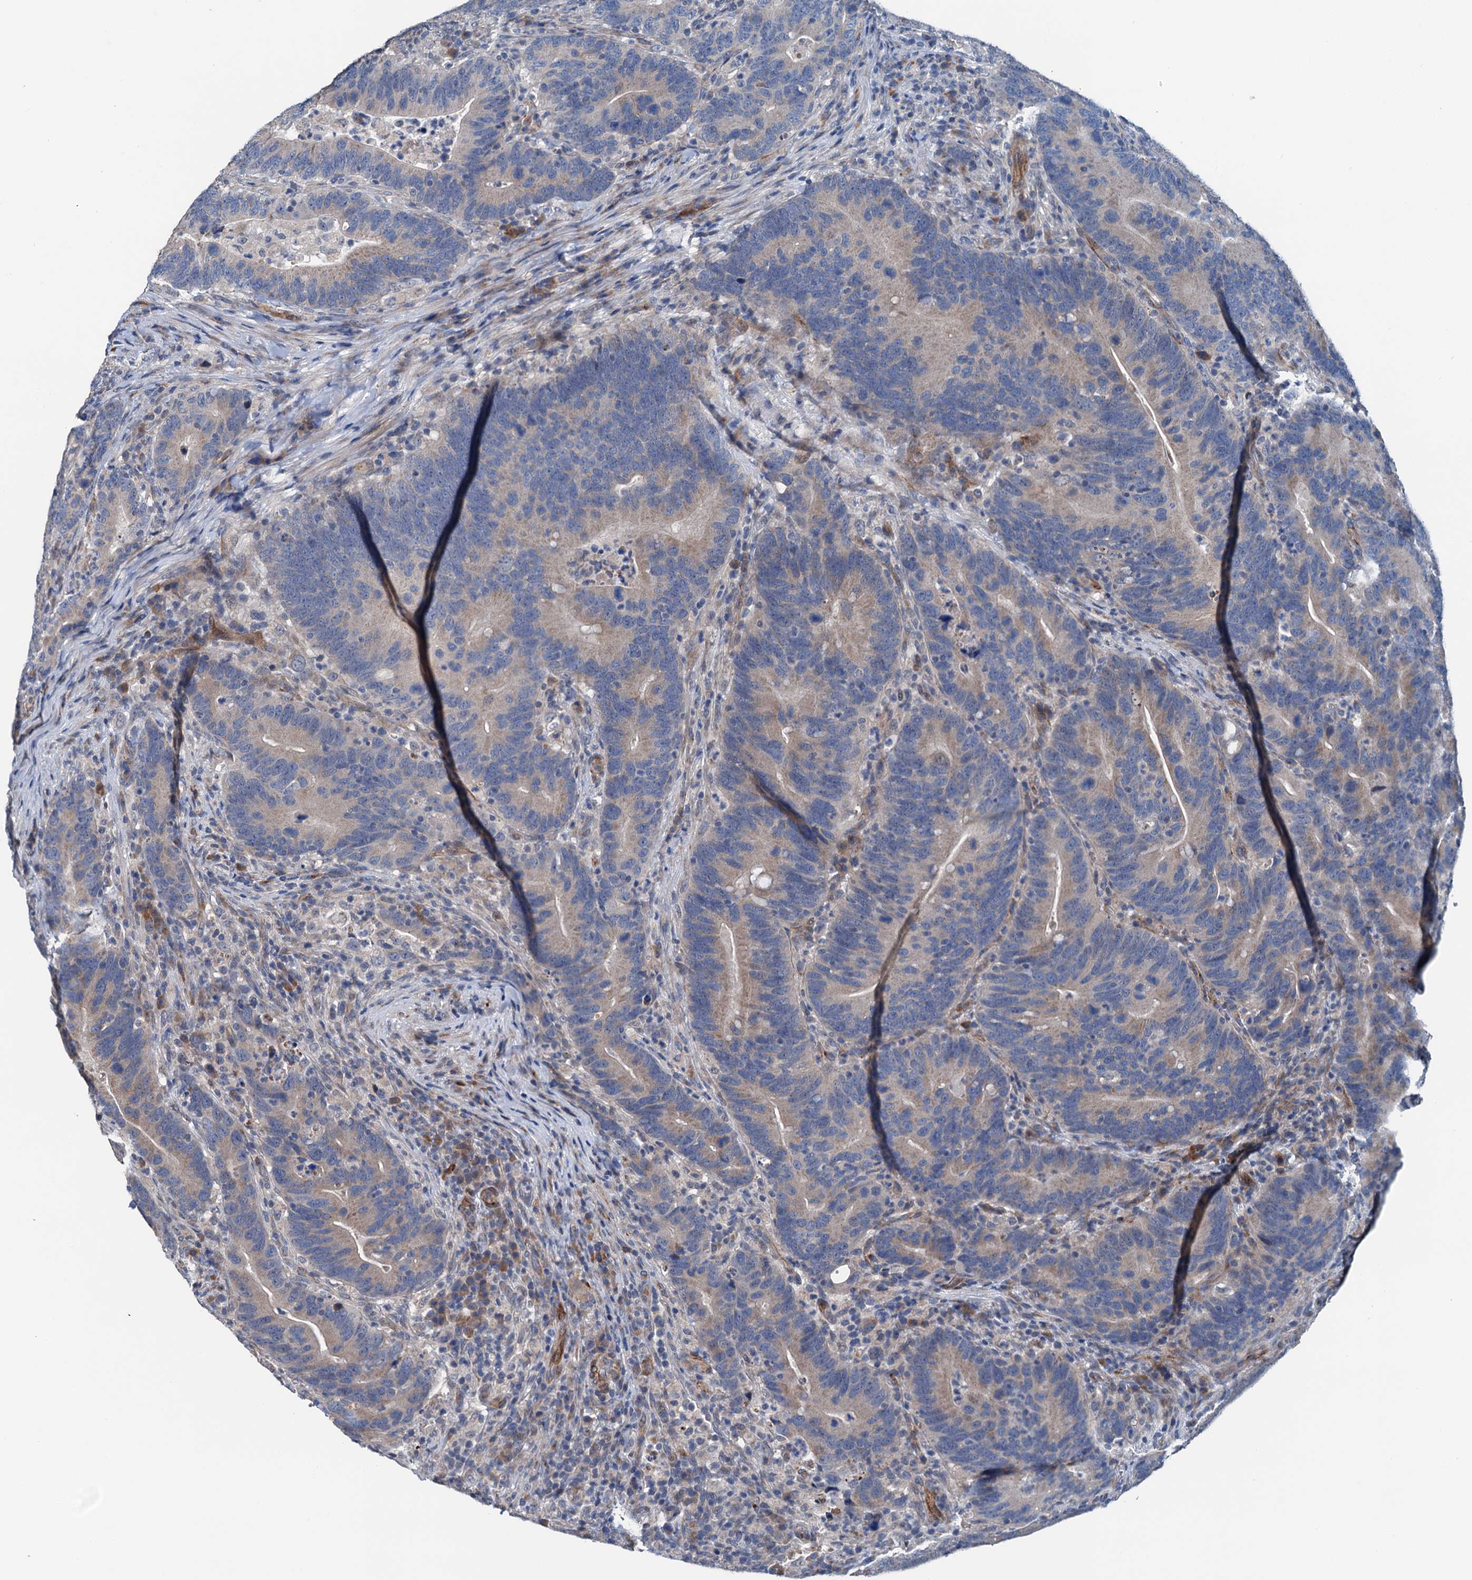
{"staining": {"intensity": "weak", "quantity": ">75%", "location": "cytoplasmic/membranous"}, "tissue": "colorectal cancer", "cell_type": "Tumor cells", "image_type": "cancer", "snomed": [{"axis": "morphology", "description": "Adenocarcinoma, NOS"}, {"axis": "topography", "description": "Colon"}], "caption": "The micrograph reveals staining of colorectal cancer, revealing weak cytoplasmic/membranous protein expression (brown color) within tumor cells. Ihc stains the protein in brown and the nuclei are stained blue.", "gene": "ELAC1", "patient": {"sex": "female", "age": 66}}